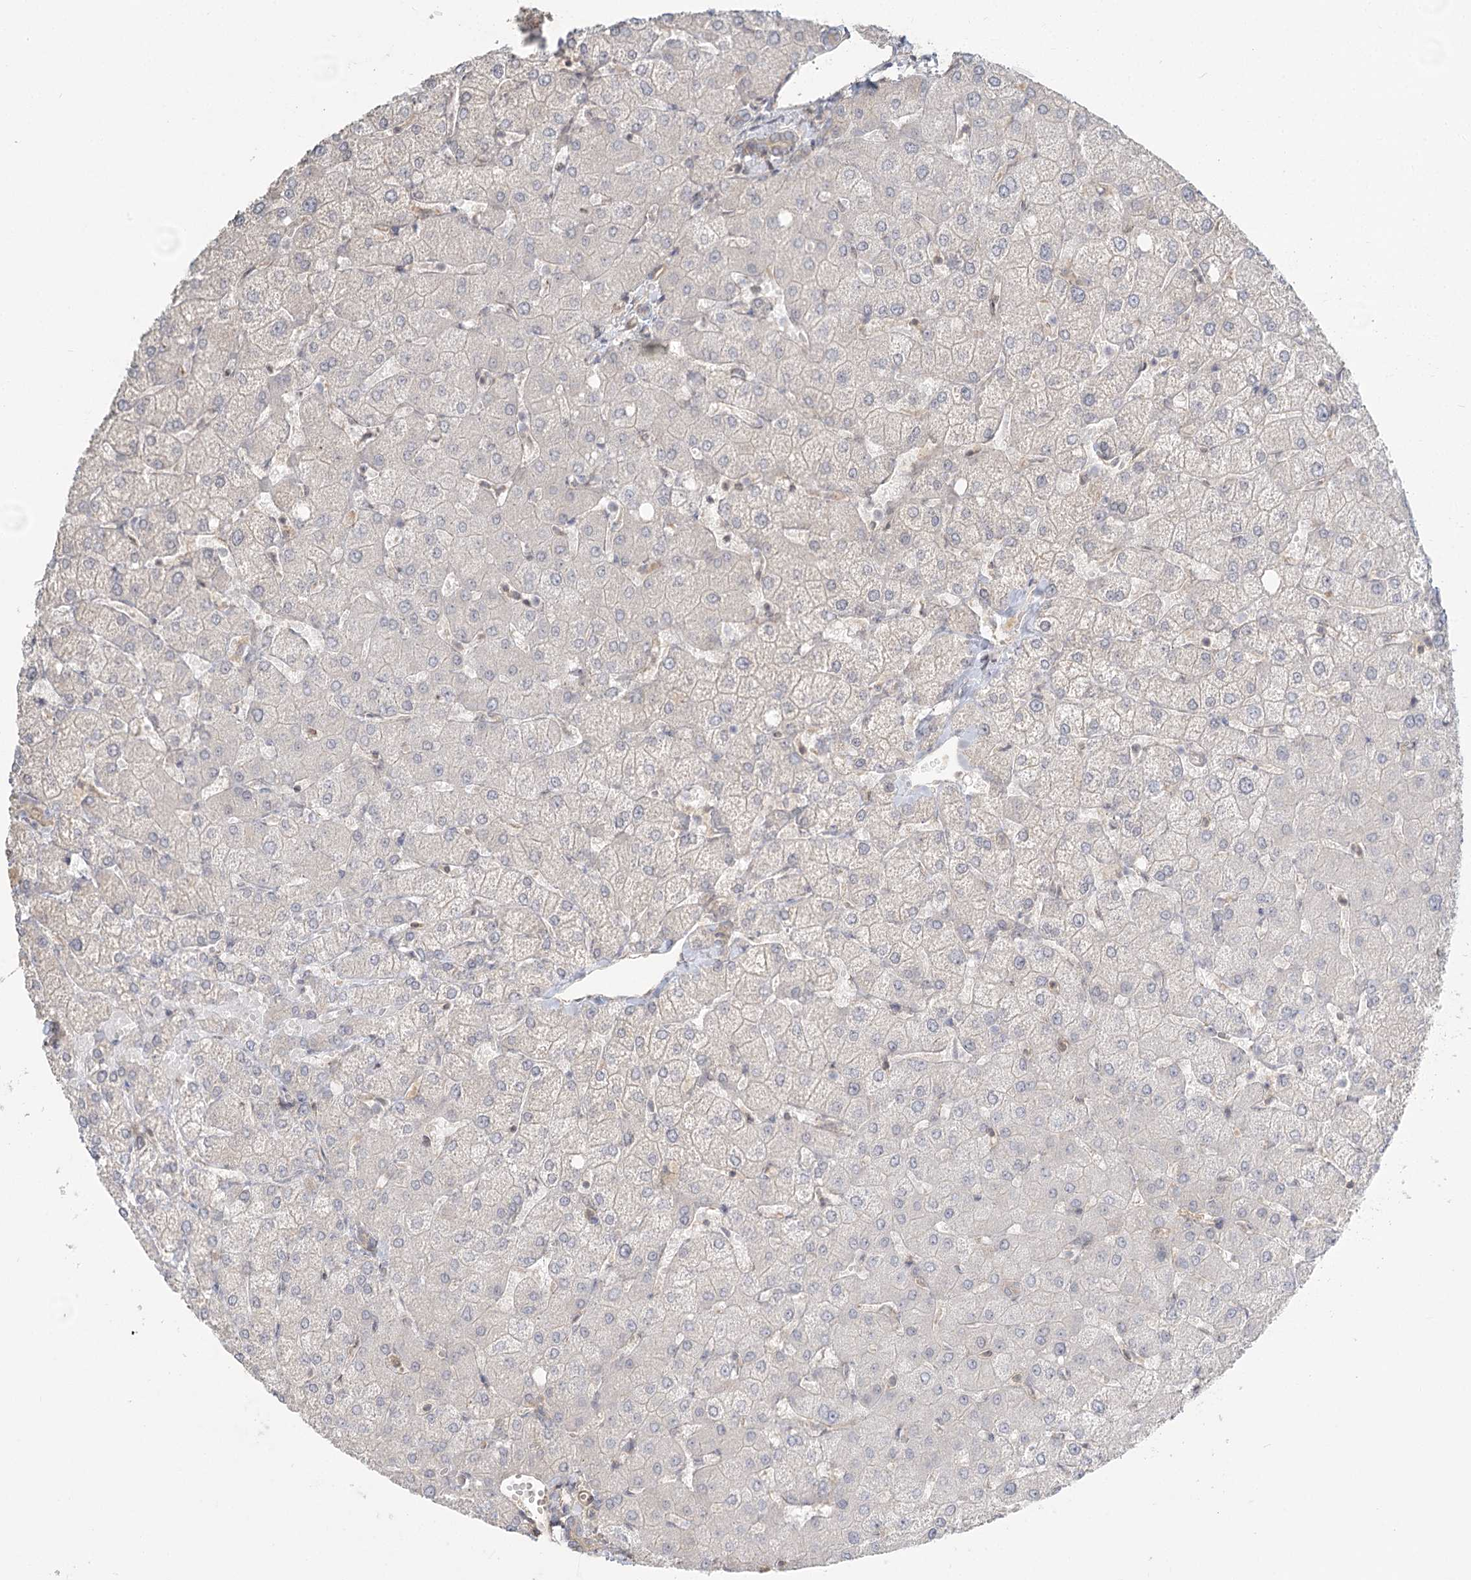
{"staining": {"intensity": "negative", "quantity": "none", "location": "none"}, "tissue": "liver", "cell_type": "Cholangiocytes", "image_type": "normal", "snomed": [{"axis": "morphology", "description": "Normal tissue, NOS"}, {"axis": "topography", "description": "Liver"}], "caption": "IHC of benign liver demonstrates no staining in cholangiocytes. The staining was performed using DAB (3,3'-diaminobenzidine) to visualize the protein expression in brown, while the nuclei were stained in blue with hematoxylin (Magnification: 20x).", "gene": "GUCY2C", "patient": {"sex": "female", "age": 54}}